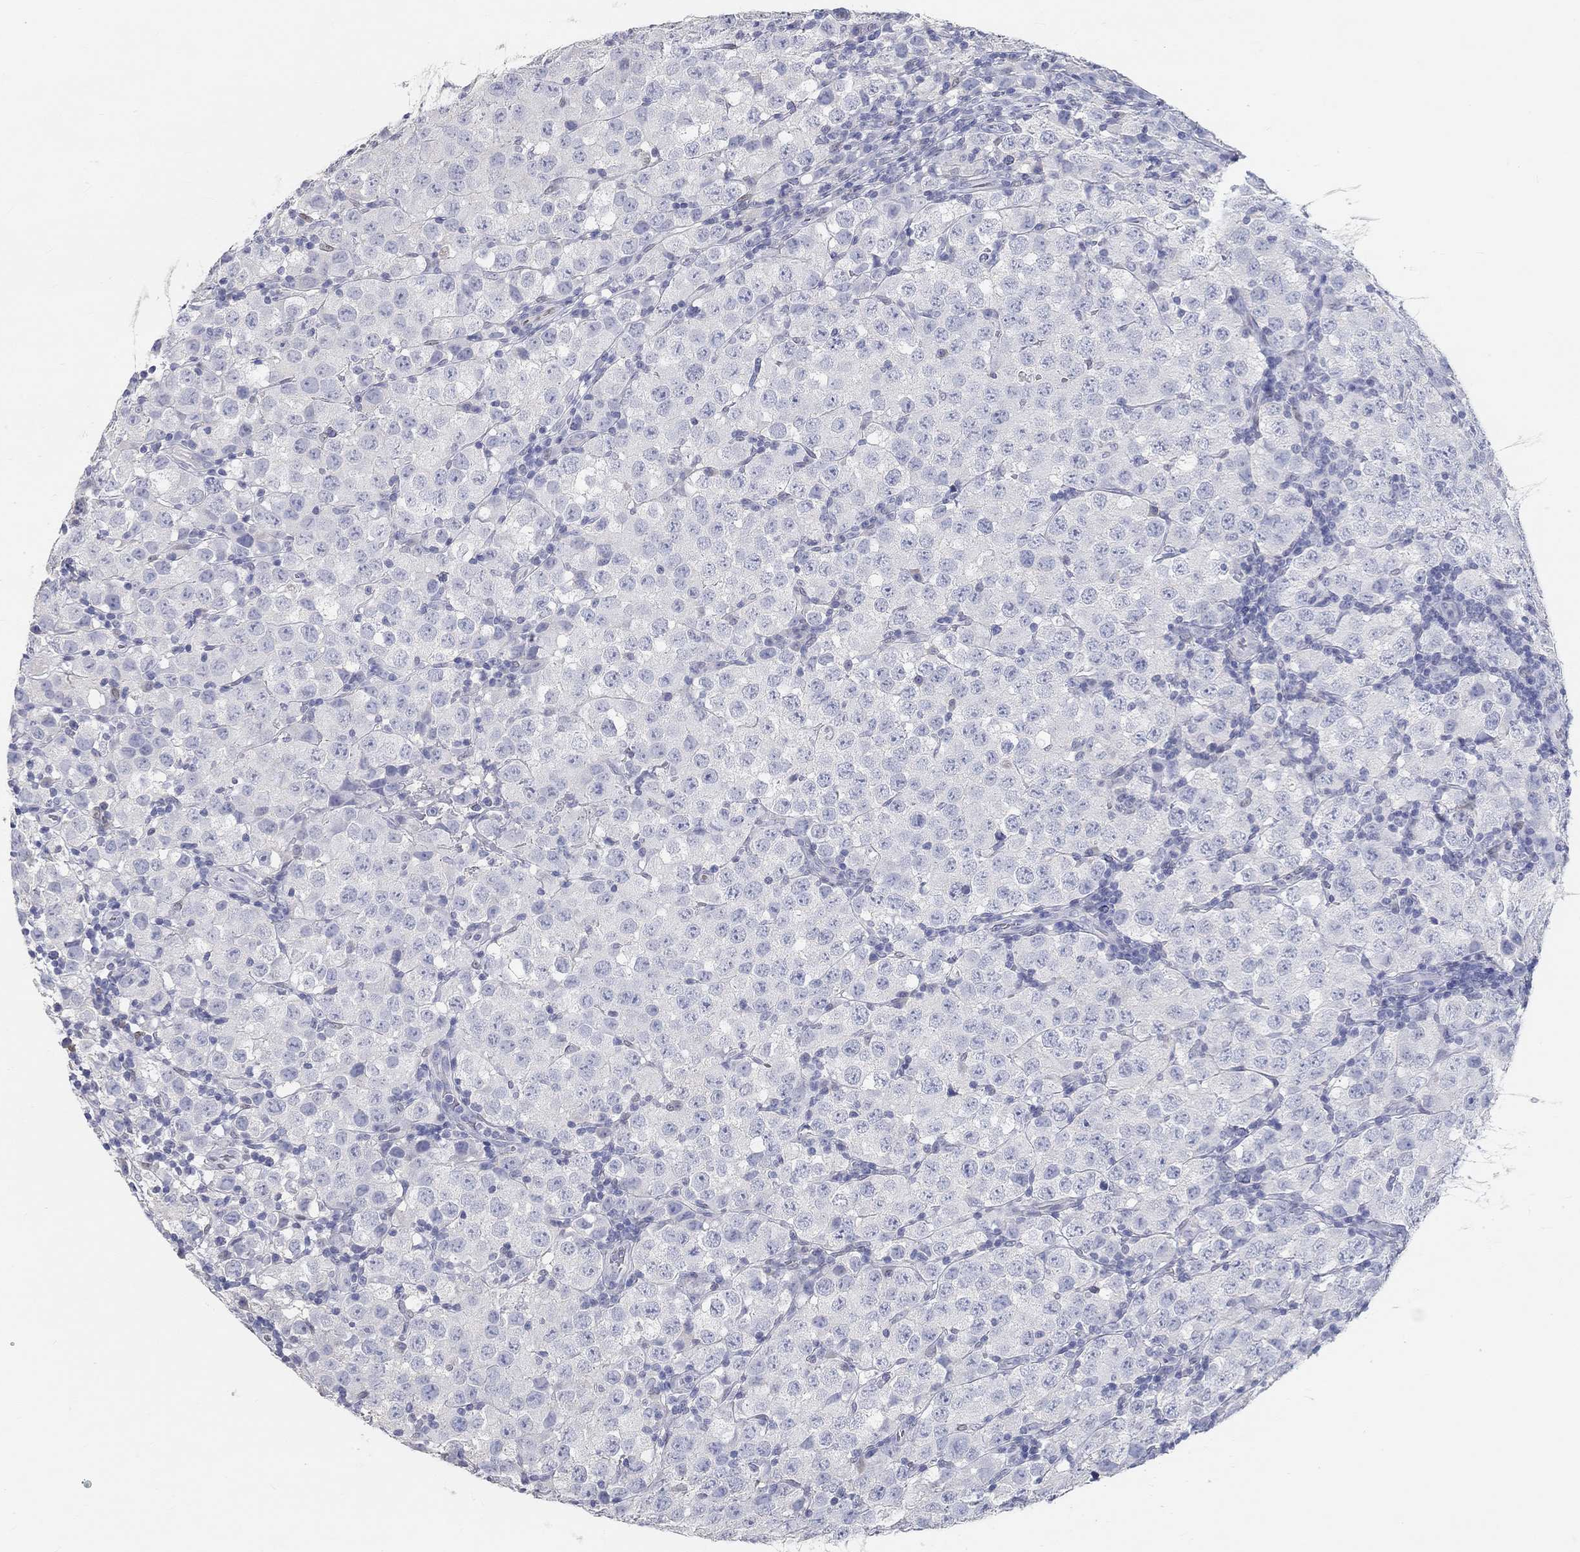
{"staining": {"intensity": "negative", "quantity": "none", "location": "none"}, "tissue": "testis cancer", "cell_type": "Tumor cells", "image_type": "cancer", "snomed": [{"axis": "morphology", "description": "Seminoma, NOS"}, {"axis": "topography", "description": "Testis"}], "caption": "High power microscopy histopathology image of an IHC photomicrograph of testis cancer (seminoma), revealing no significant positivity in tumor cells.", "gene": "FGF2", "patient": {"sex": "male", "age": 34}}